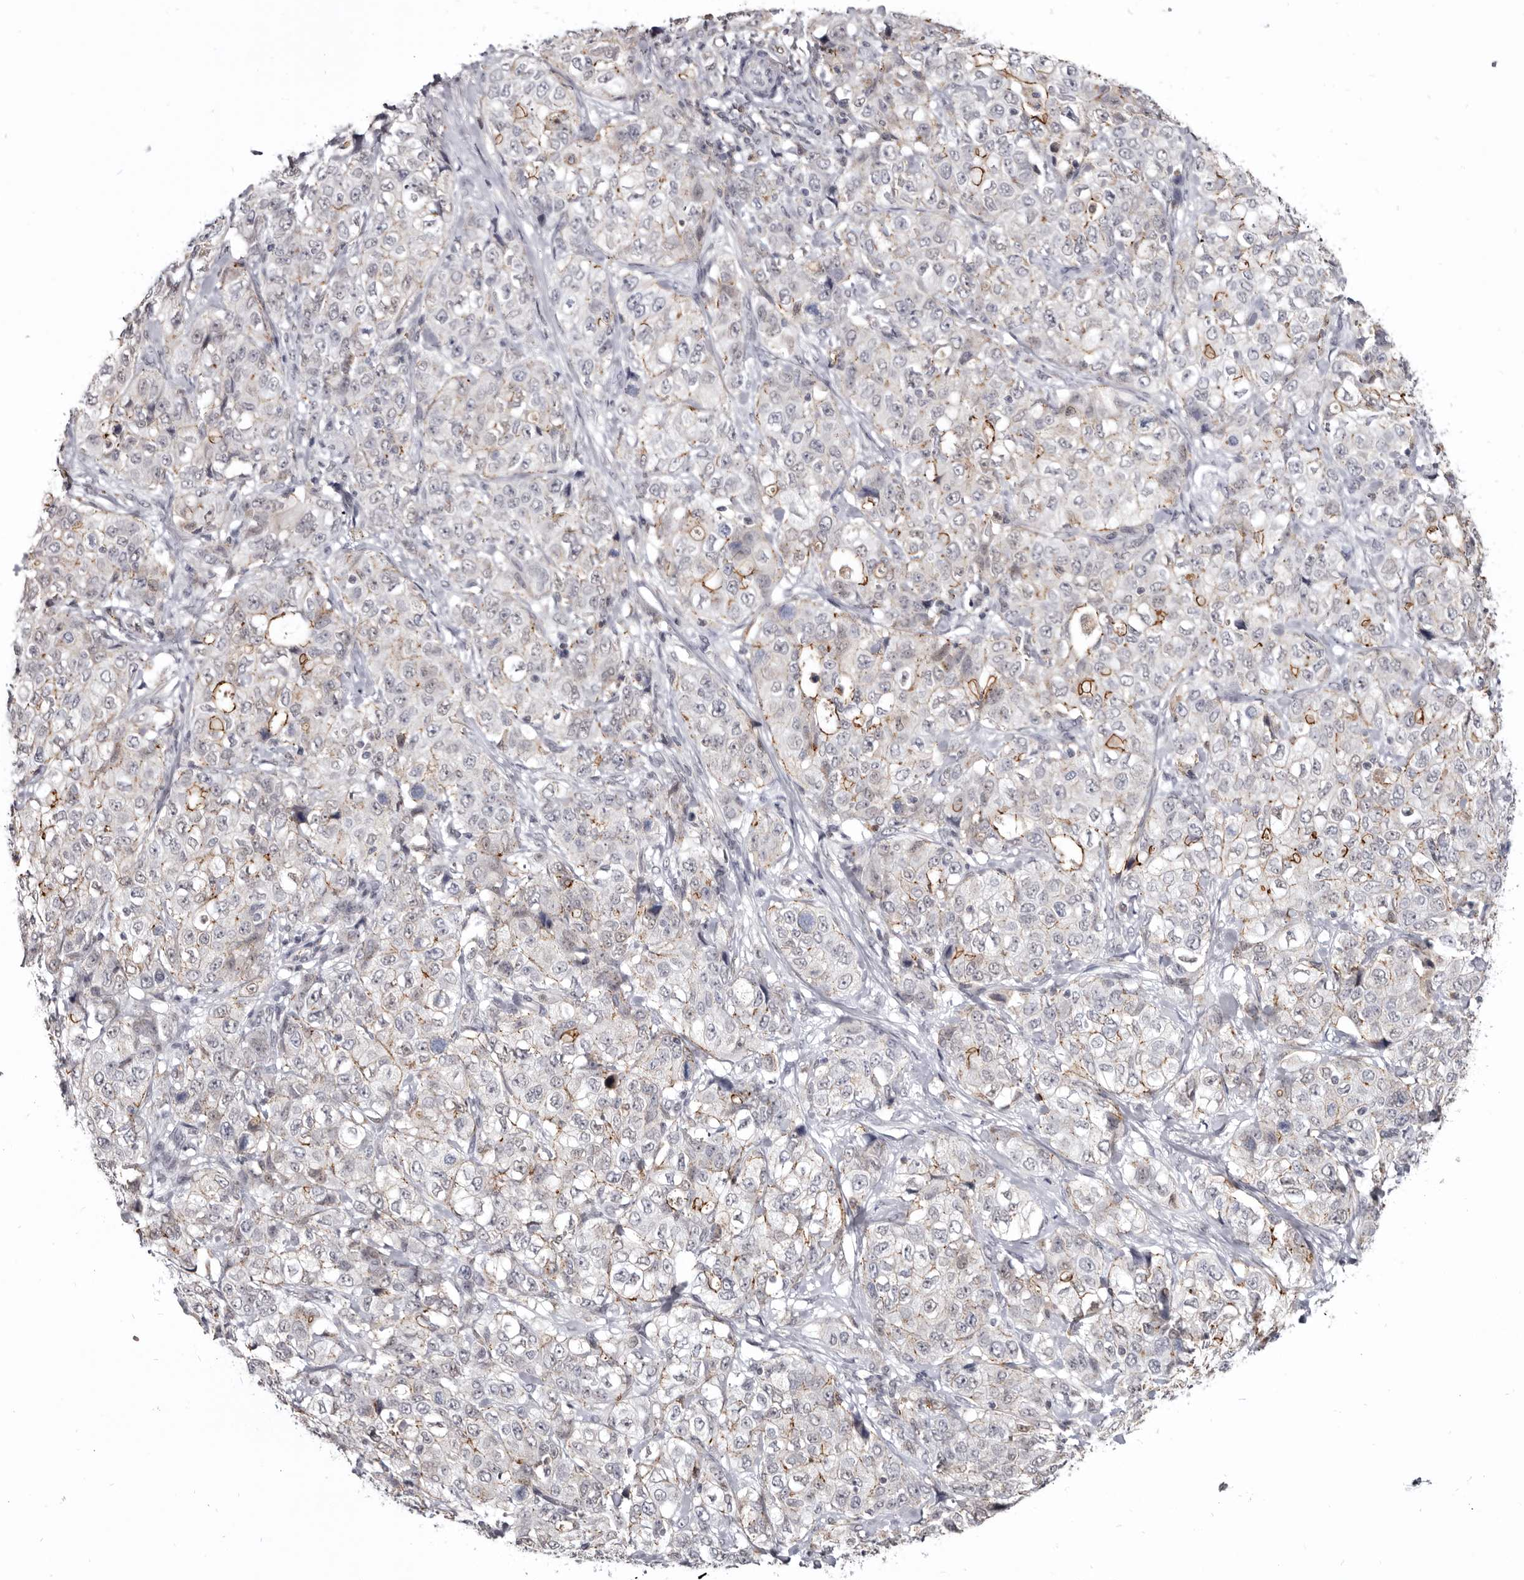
{"staining": {"intensity": "moderate", "quantity": "25%-75%", "location": "cytoplasmic/membranous"}, "tissue": "stomach cancer", "cell_type": "Tumor cells", "image_type": "cancer", "snomed": [{"axis": "morphology", "description": "Adenocarcinoma, NOS"}, {"axis": "topography", "description": "Stomach"}], "caption": "The immunohistochemical stain labels moderate cytoplasmic/membranous expression in tumor cells of stomach adenocarcinoma tissue. (DAB IHC with brightfield microscopy, high magnification).", "gene": "CGN", "patient": {"sex": "male", "age": 48}}